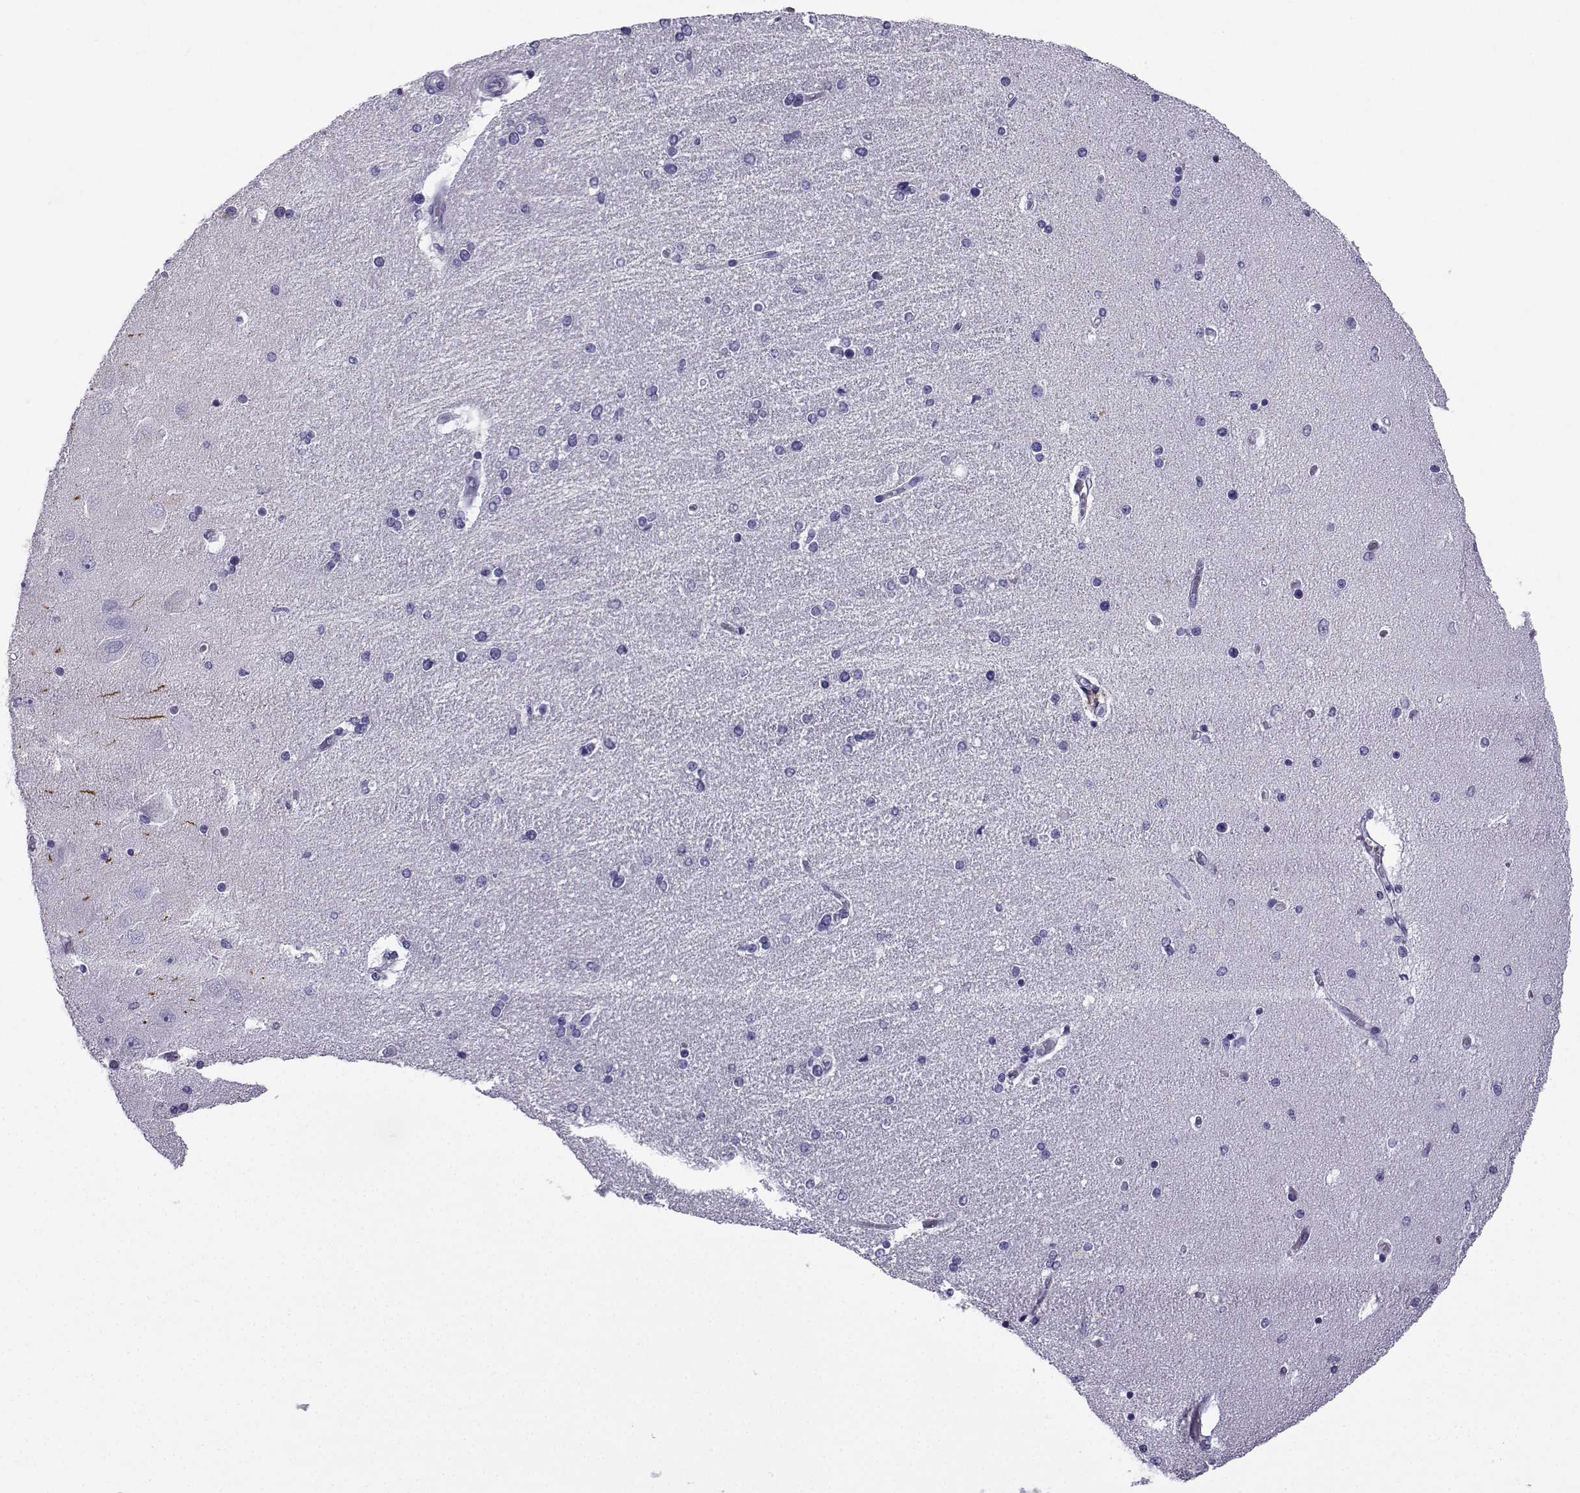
{"staining": {"intensity": "negative", "quantity": "none", "location": "none"}, "tissue": "hippocampus", "cell_type": "Glial cells", "image_type": "normal", "snomed": [{"axis": "morphology", "description": "Normal tissue, NOS"}, {"axis": "topography", "description": "Hippocampus"}], "caption": "Glial cells show no significant protein expression in unremarkable hippocampus.", "gene": "TRIM46", "patient": {"sex": "female", "age": 54}}